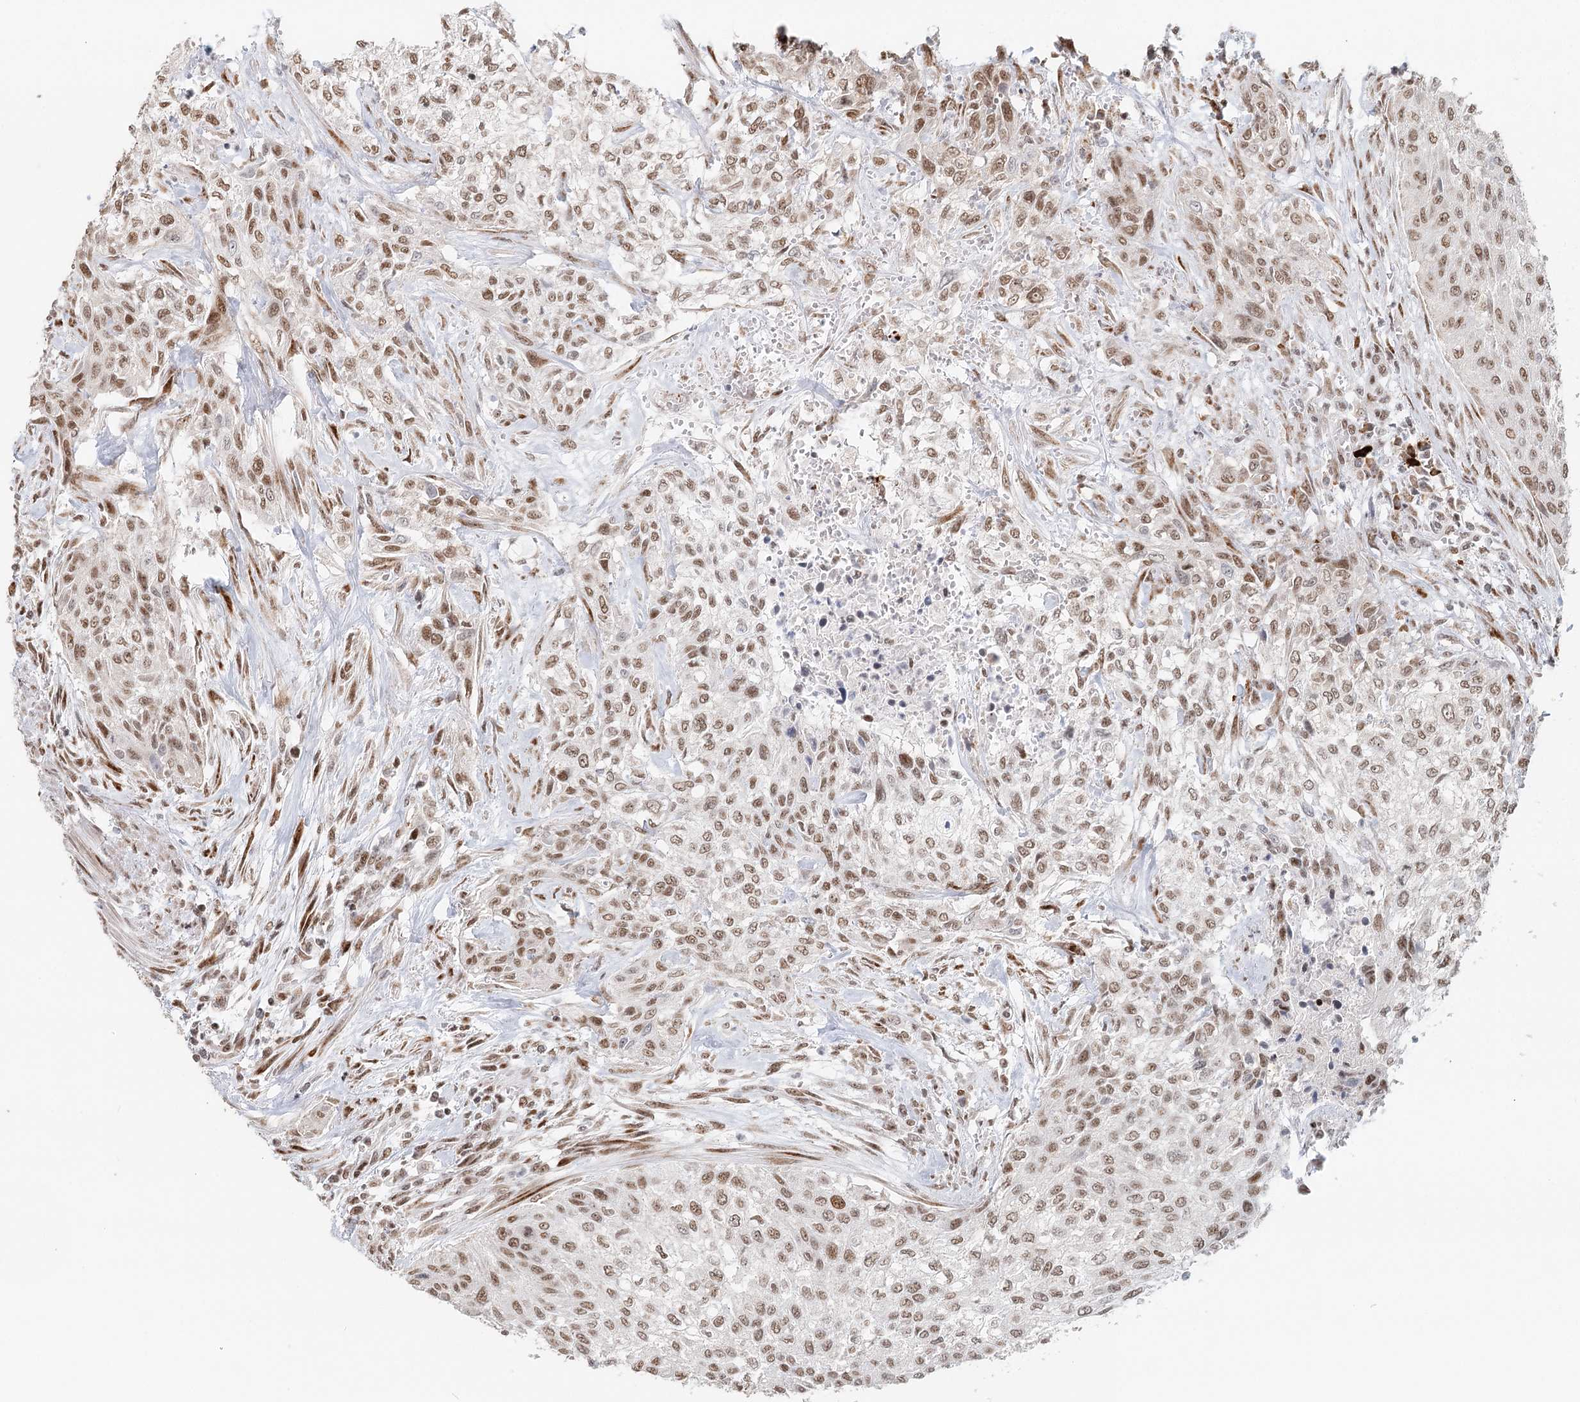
{"staining": {"intensity": "moderate", "quantity": ">75%", "location": "nuclear"}, "tissue": "urothelial cancer", "cell_type": "Tumor cells", "image_type": "cancer", "snomed": [{"axis": "morphology", "description": "Normal tissue, NOS"}, {"axis": "morphology", "description": "Urothelial carcinoma, NOS"}, {"axis": "topography", "description": "Urinary bladder"}, {"axis": "topography", "description": "Peripheral nerve tissue"}], "caption": "Approximately >75% of tumor cells in human transitional cell carcinoma exhibit moderate nuclear protein positivity as visualized by brown immunohistochemical staining.", "gene": "BNIP5", "patient": {"sex": "male", "age": 35}}